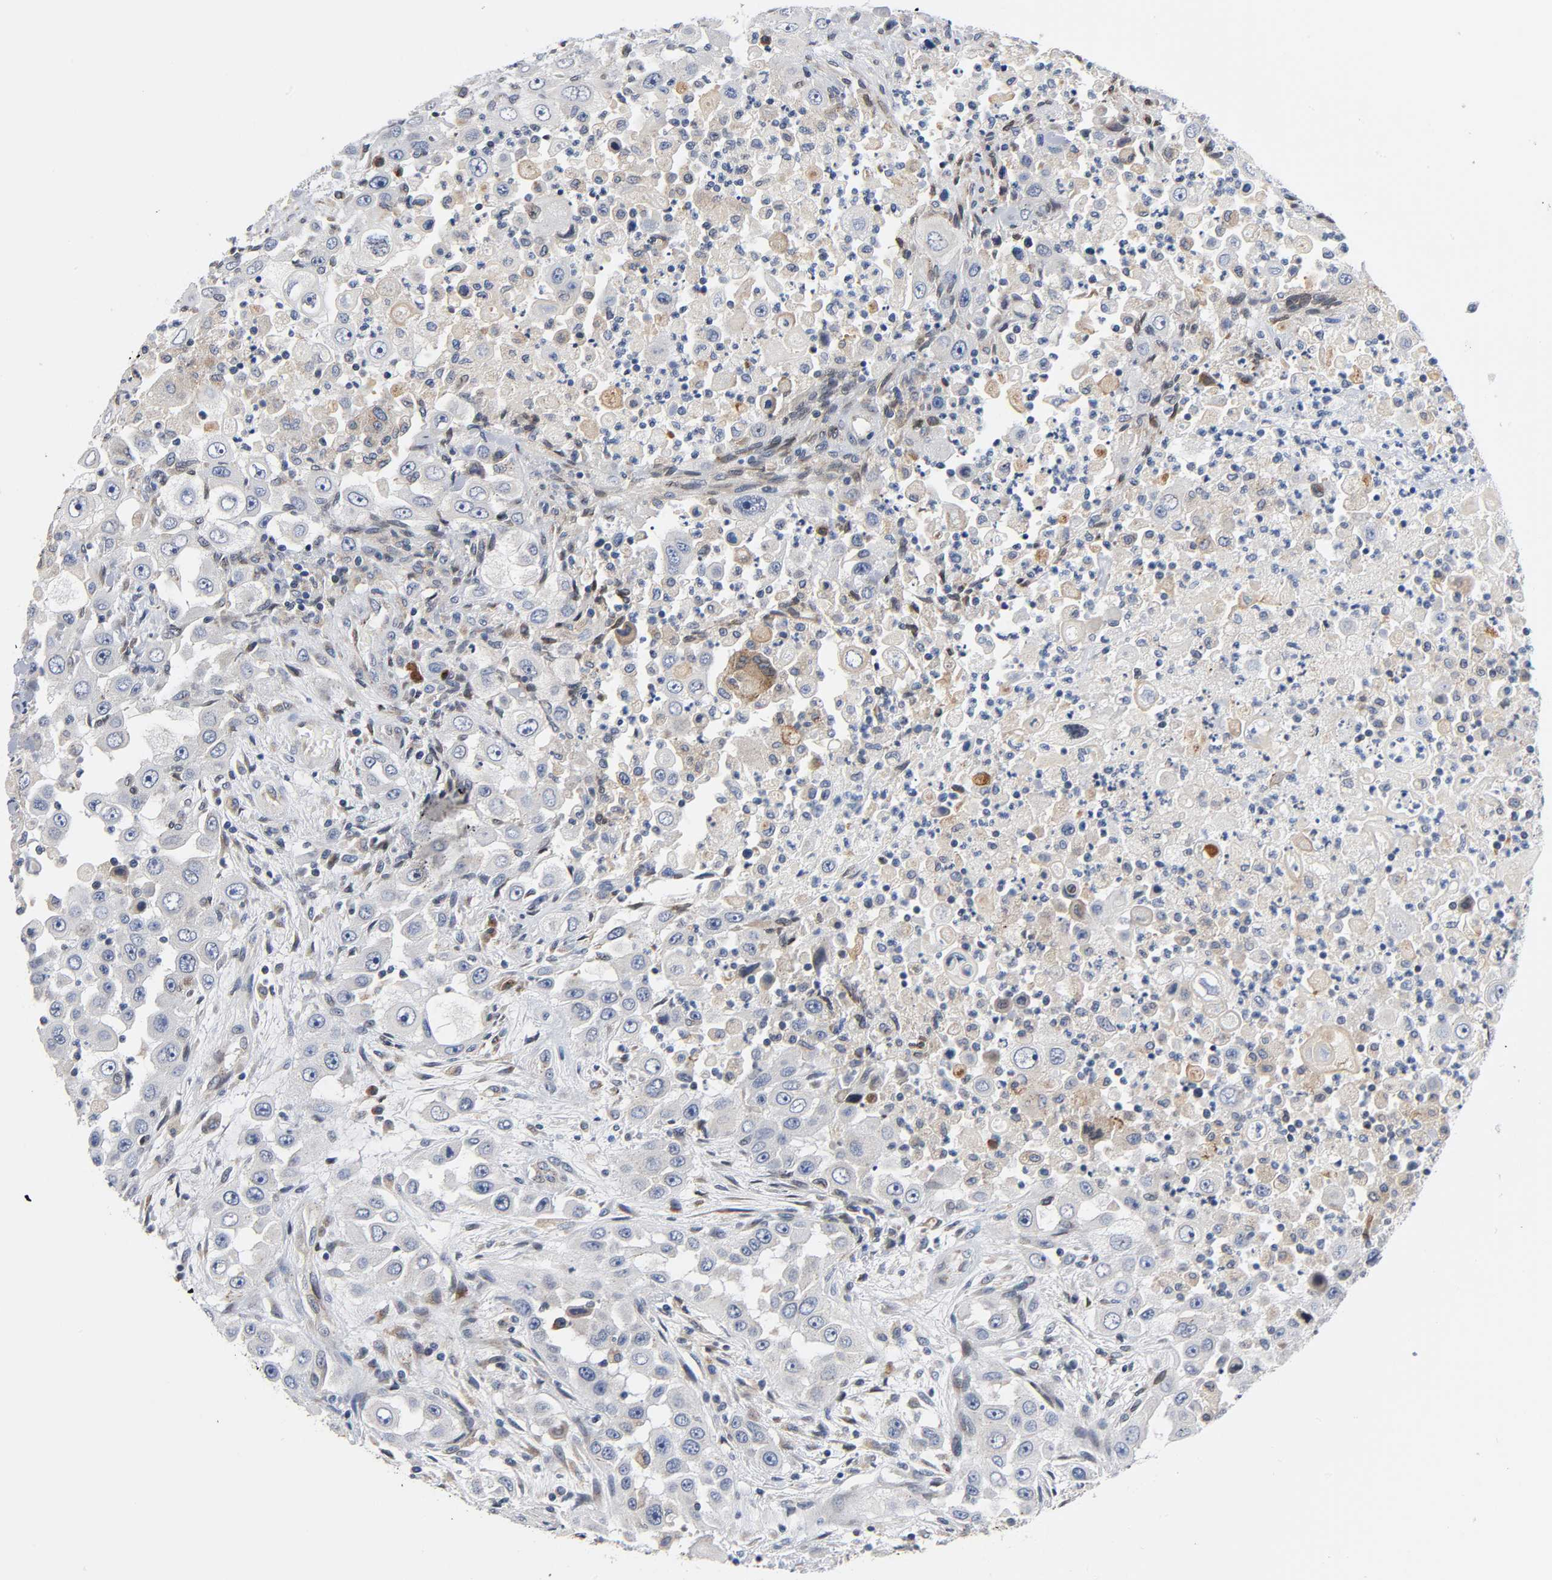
{"staining": {"intensity": "weak", "quantity": "<25%", "location": "cytoplasmic/membranous"}, "tissue": "head and neck cancer", "cell_type": "Tumor cells", "image_type": "cancer", "snomed": [{"axis": "morphology", "description": "Carcinoma, NOS"}, {"axis": "topography", "description": "Head-Neck"}], "caption": "High power microscopy photomicrograph of an immunohistochemistry (IHC) image of head and neck cancer, revealing no significant staining in tumor cells.", "gene": "ASB6", "patient": {"sex": "male", "age": 87}}